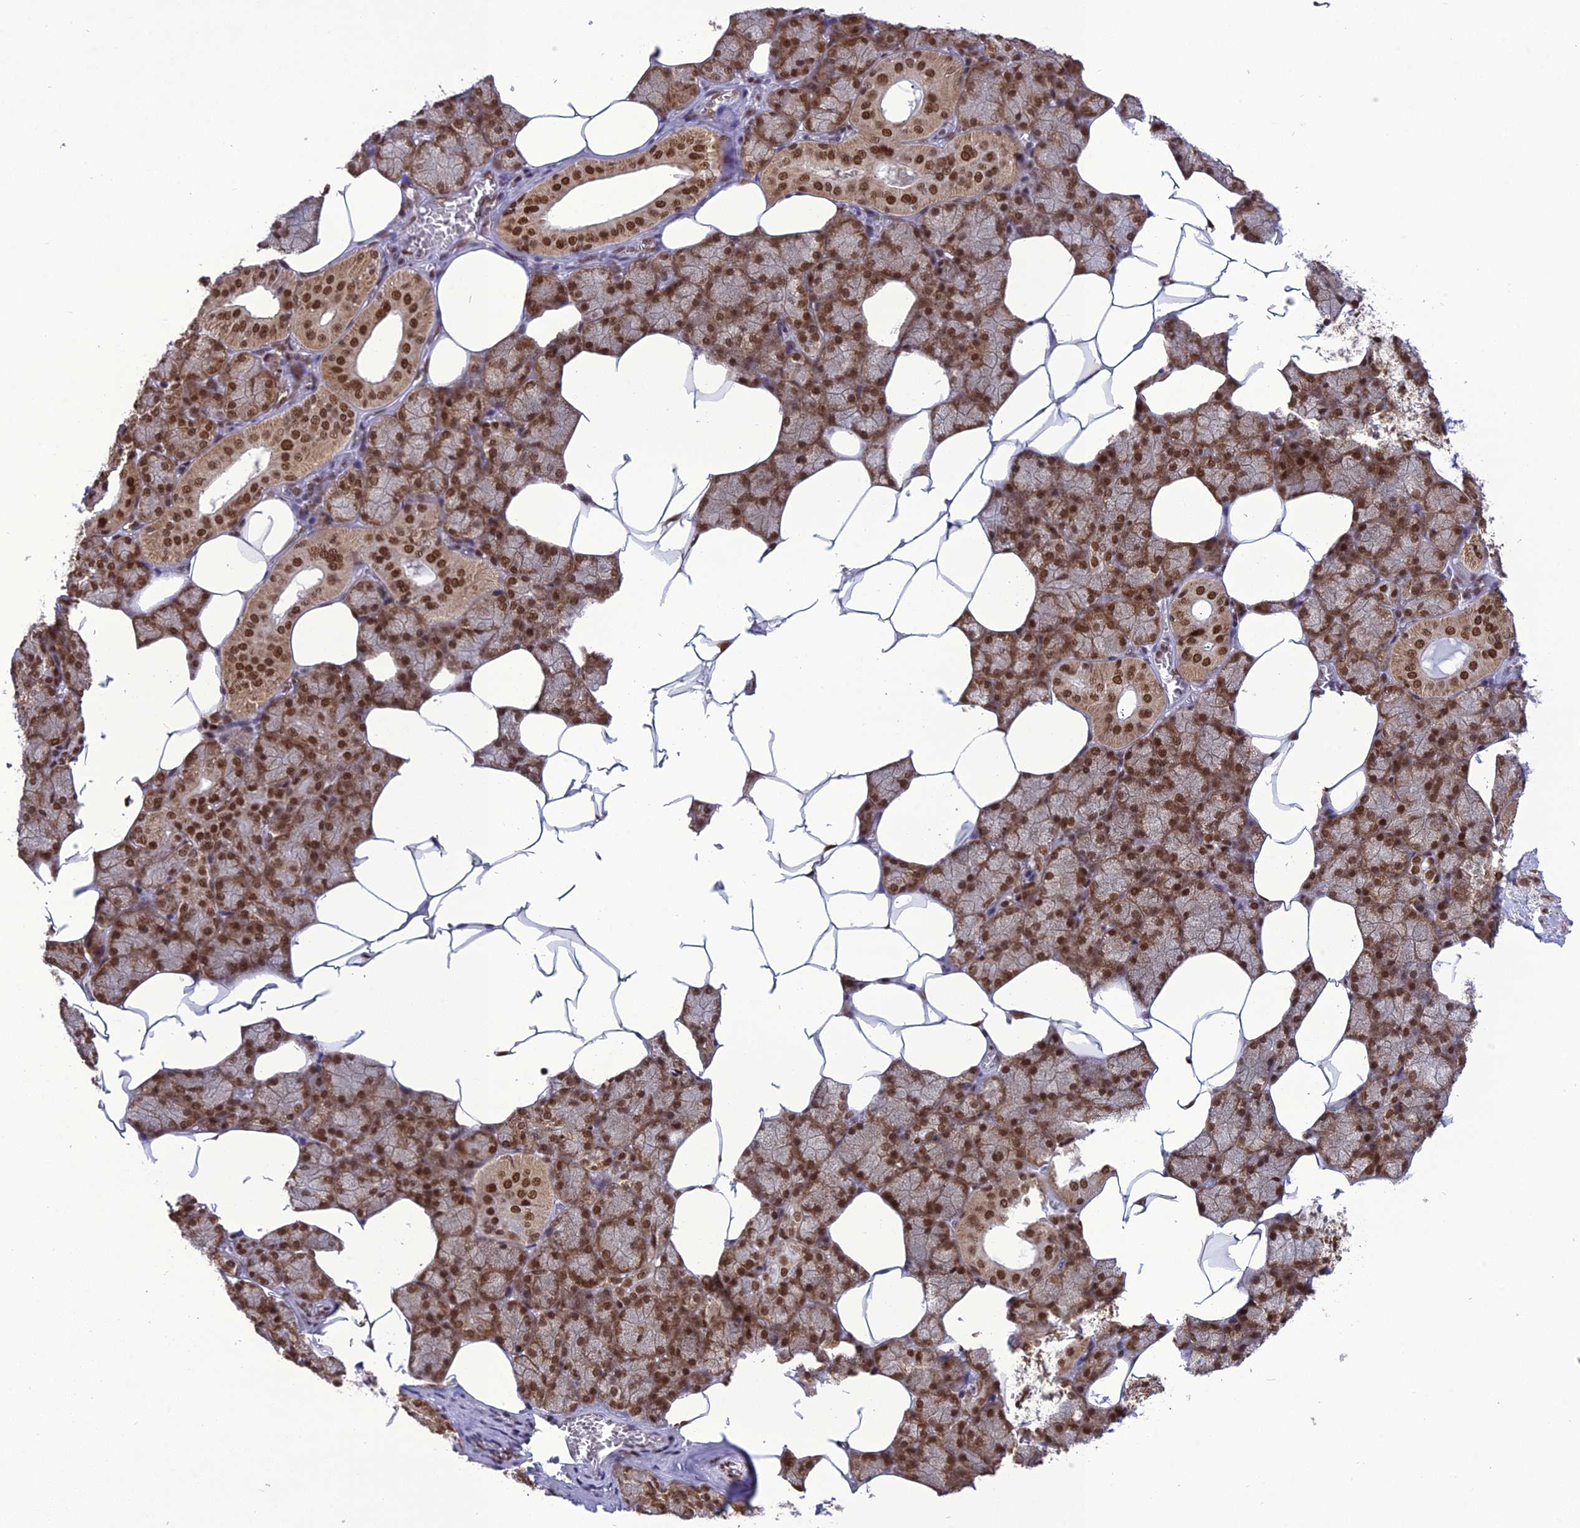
{"staining": {"intensity": "strong", "quantity": ">75%", "location": "cytoplasmic/membranous,nuclear"}, "tissue": "salivary gland", "cell_type": "Glandular cells", "image_type": "normal", "snomed": [{"axis": "morphology", "description": "Normal tissue, NOS"}, {"axis": "topography", "description": "Salivary gland"}], "caption": "Strong cytoplasmic/membranous,nuclear protein staining is present in approximately >75% of glandular cells in salivary gland. (Stains: DAB (3,3'-diaminobenzidine) in brown, nuclei in blue, Microscopy: brightfield microscopy at high magnification).", "gene": "DDX1", "patient": {"sex": "male", "age": 62}}